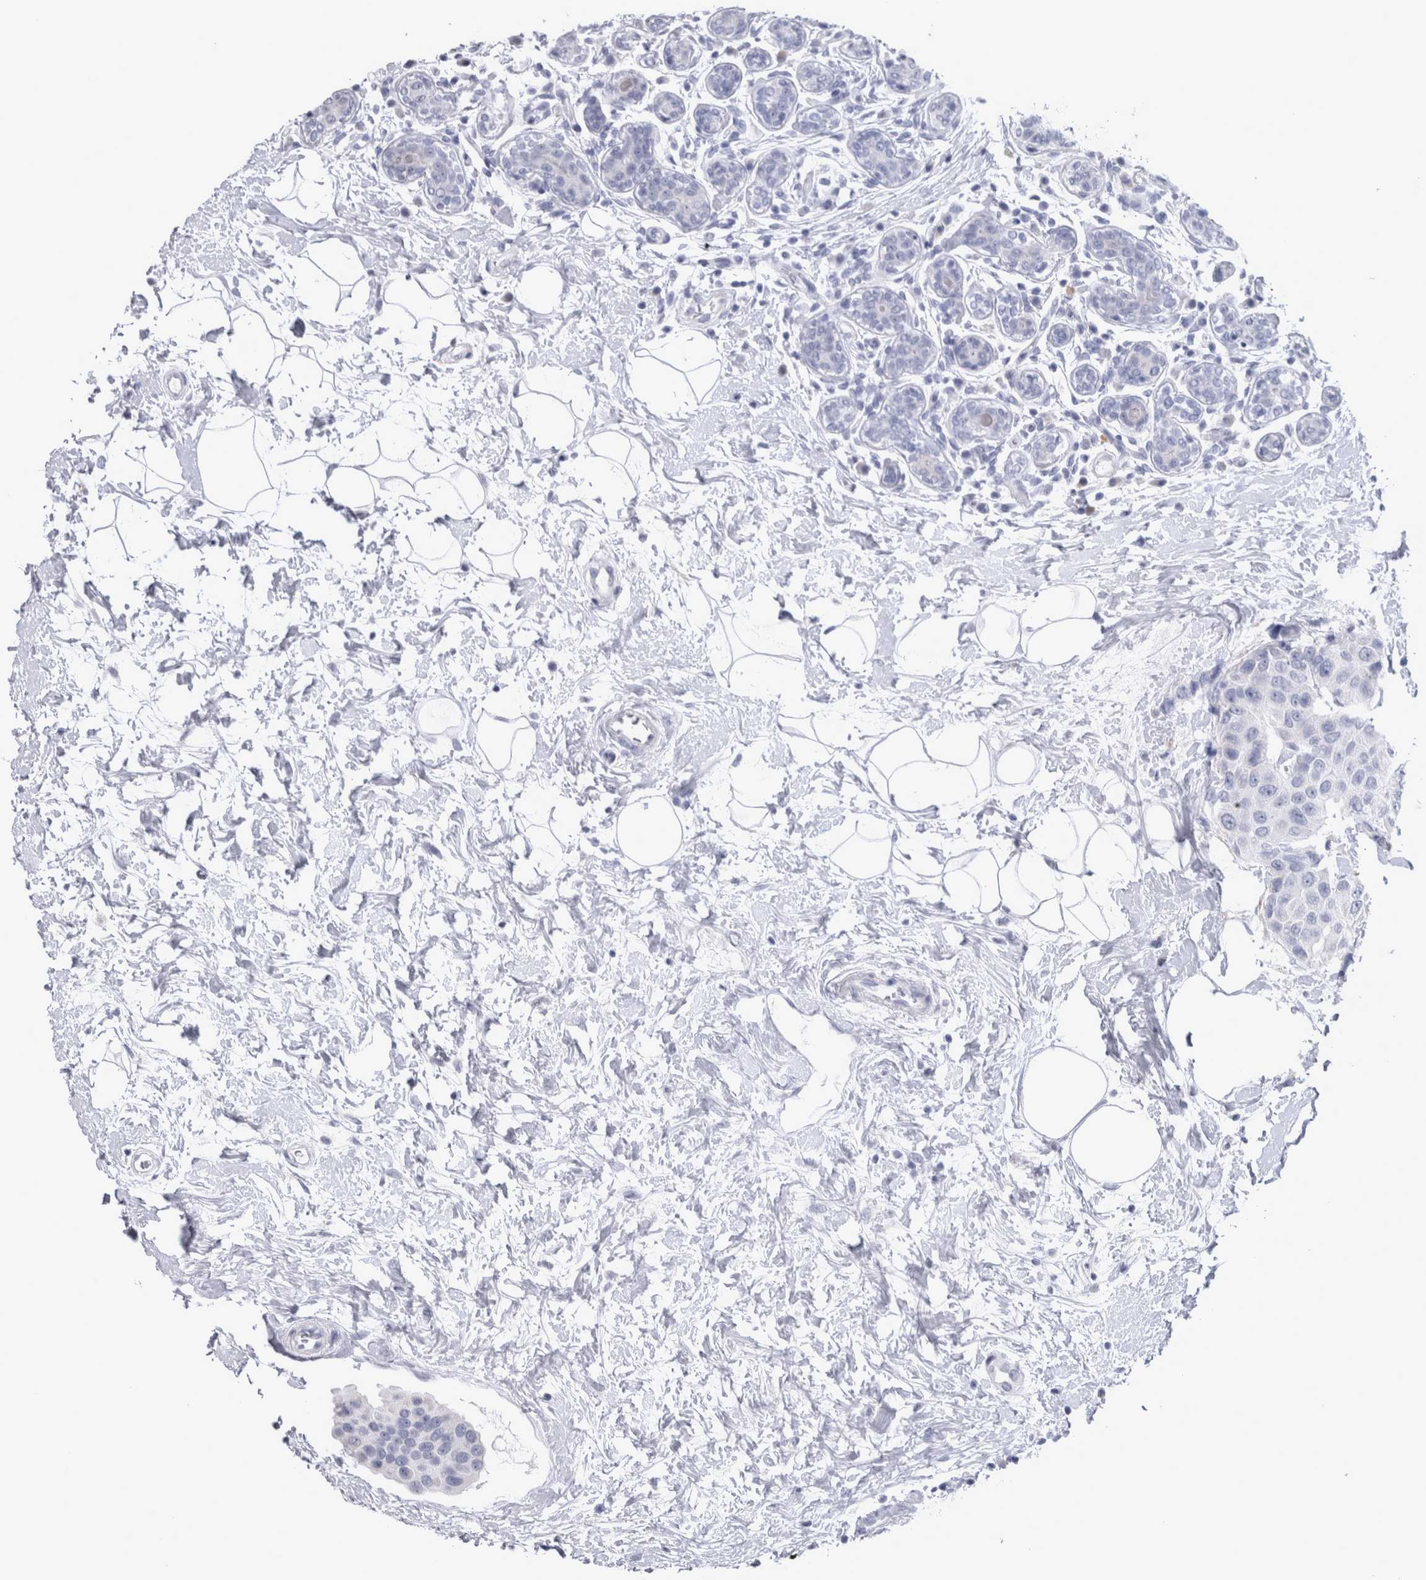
{"staining": {"intensity": "negative", "quantity": "none", "location": "none"}, "tissue": "breast cancer", "cell_type": "Tumor cells", "image_type": "cancer", "snomed": [{"axis": "morphology", "description": "Normal tissue, NOS"}, {"axis": "morphology", "description": "Duct carcinoma"}, {"axis": "topography", "description": "Breast"}], "caption": "High power microscopy micrograph of an immunohistochemistry micrograph of breast cancer (invasive ductal carcinoma), revealing no significant staining in tumor cells.", "gene": "MSMB", "patient": {"sex": "female", "age": 39}}